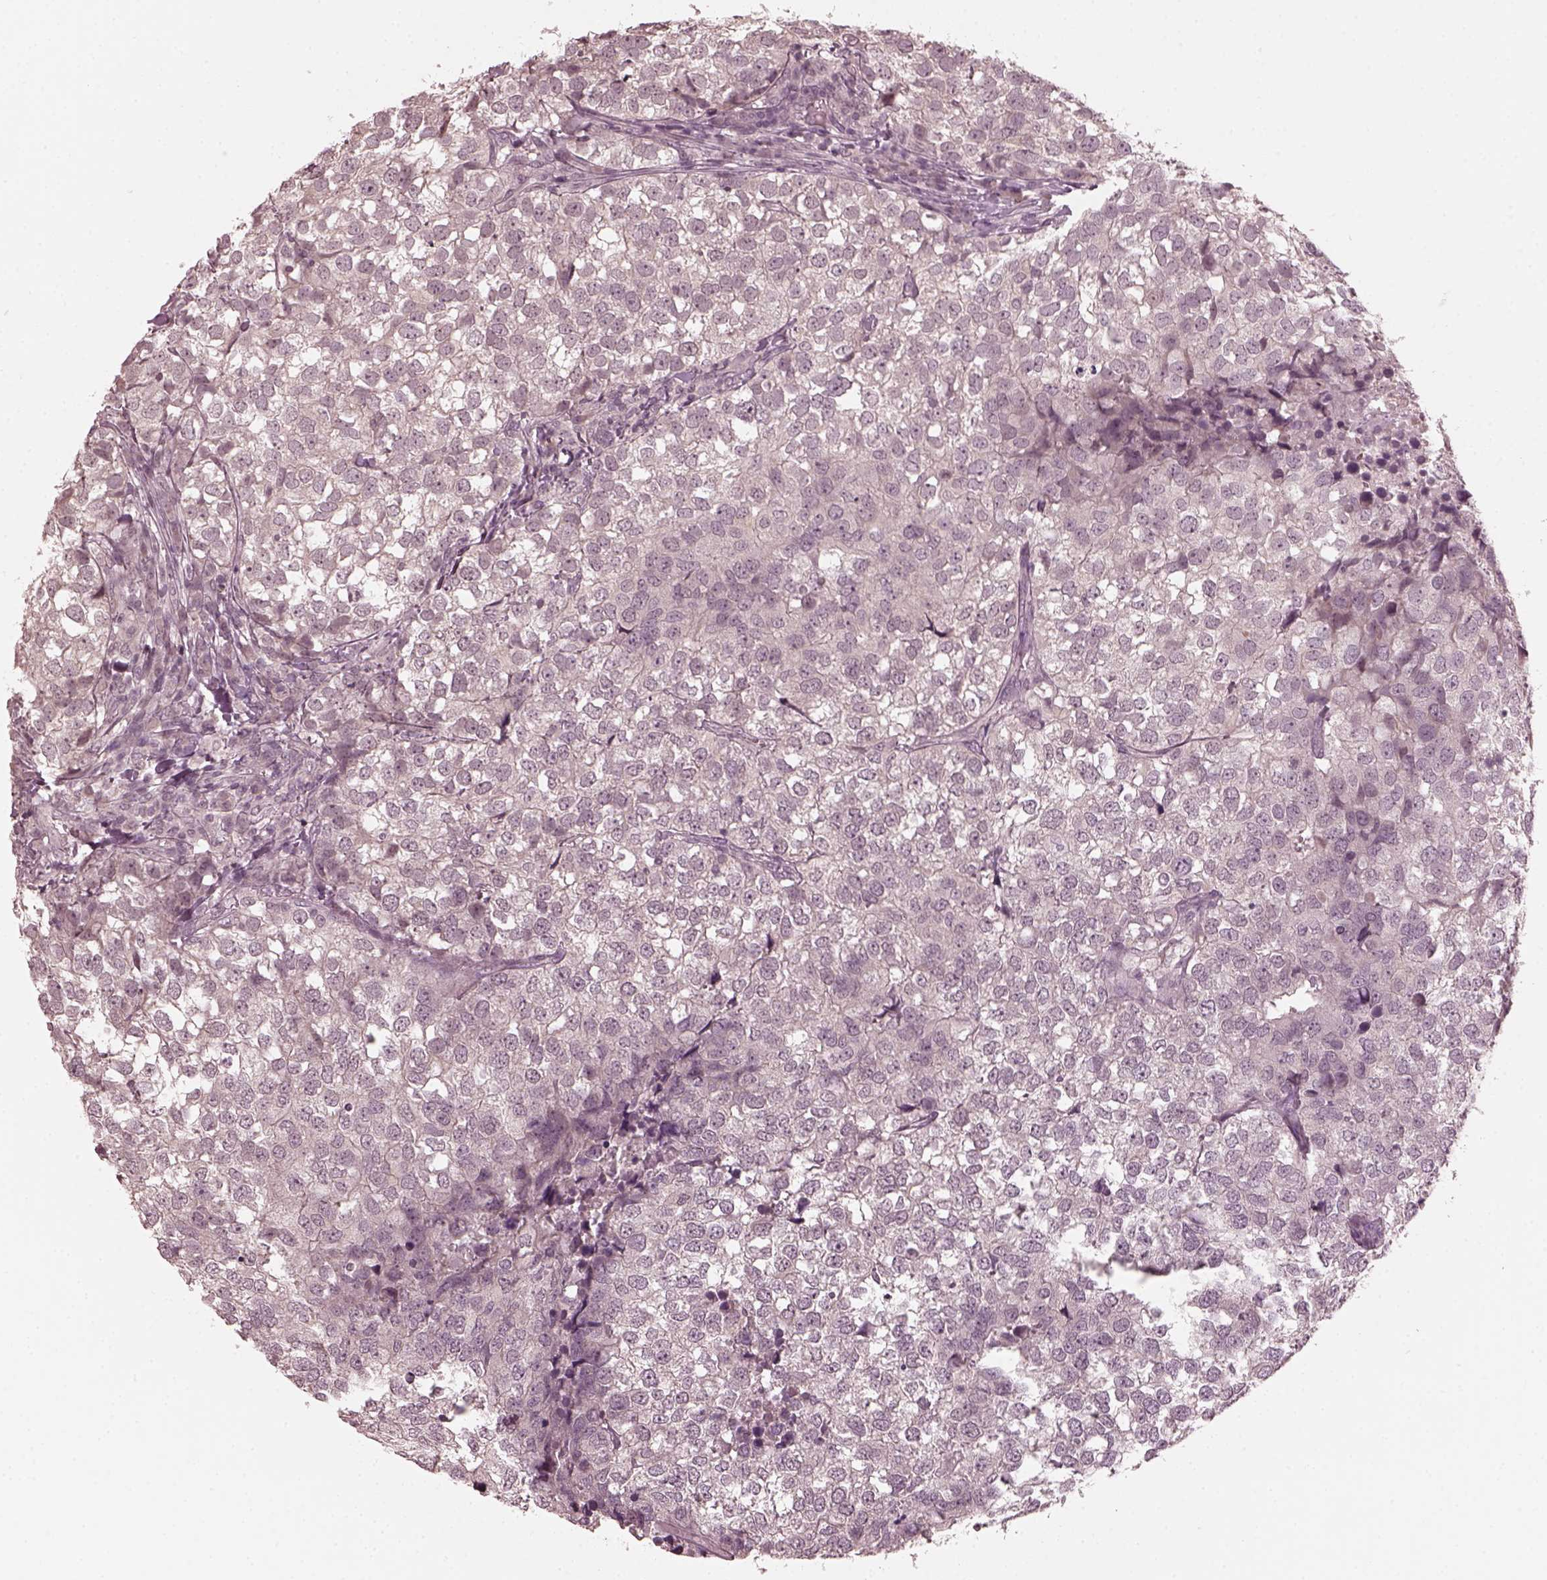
{"staining": {"intensity": "negative", "quantity": "none", "location": "none"}, "tissue": "breast cancer", "cell_type": "Tumor cells", "image_type": "cancer", "snomed": [{"axis": "morphology", "description": "Duct carcinoma"}, {"axis": "topography", "description": "Breast"}], "caption": "An image of invasive ductal carcinoma (breast) stained for a protein demonstrates no brown staining in tumor cells.", "gene": "RGS7", "patient": {"sex": "female", "age": 30}}